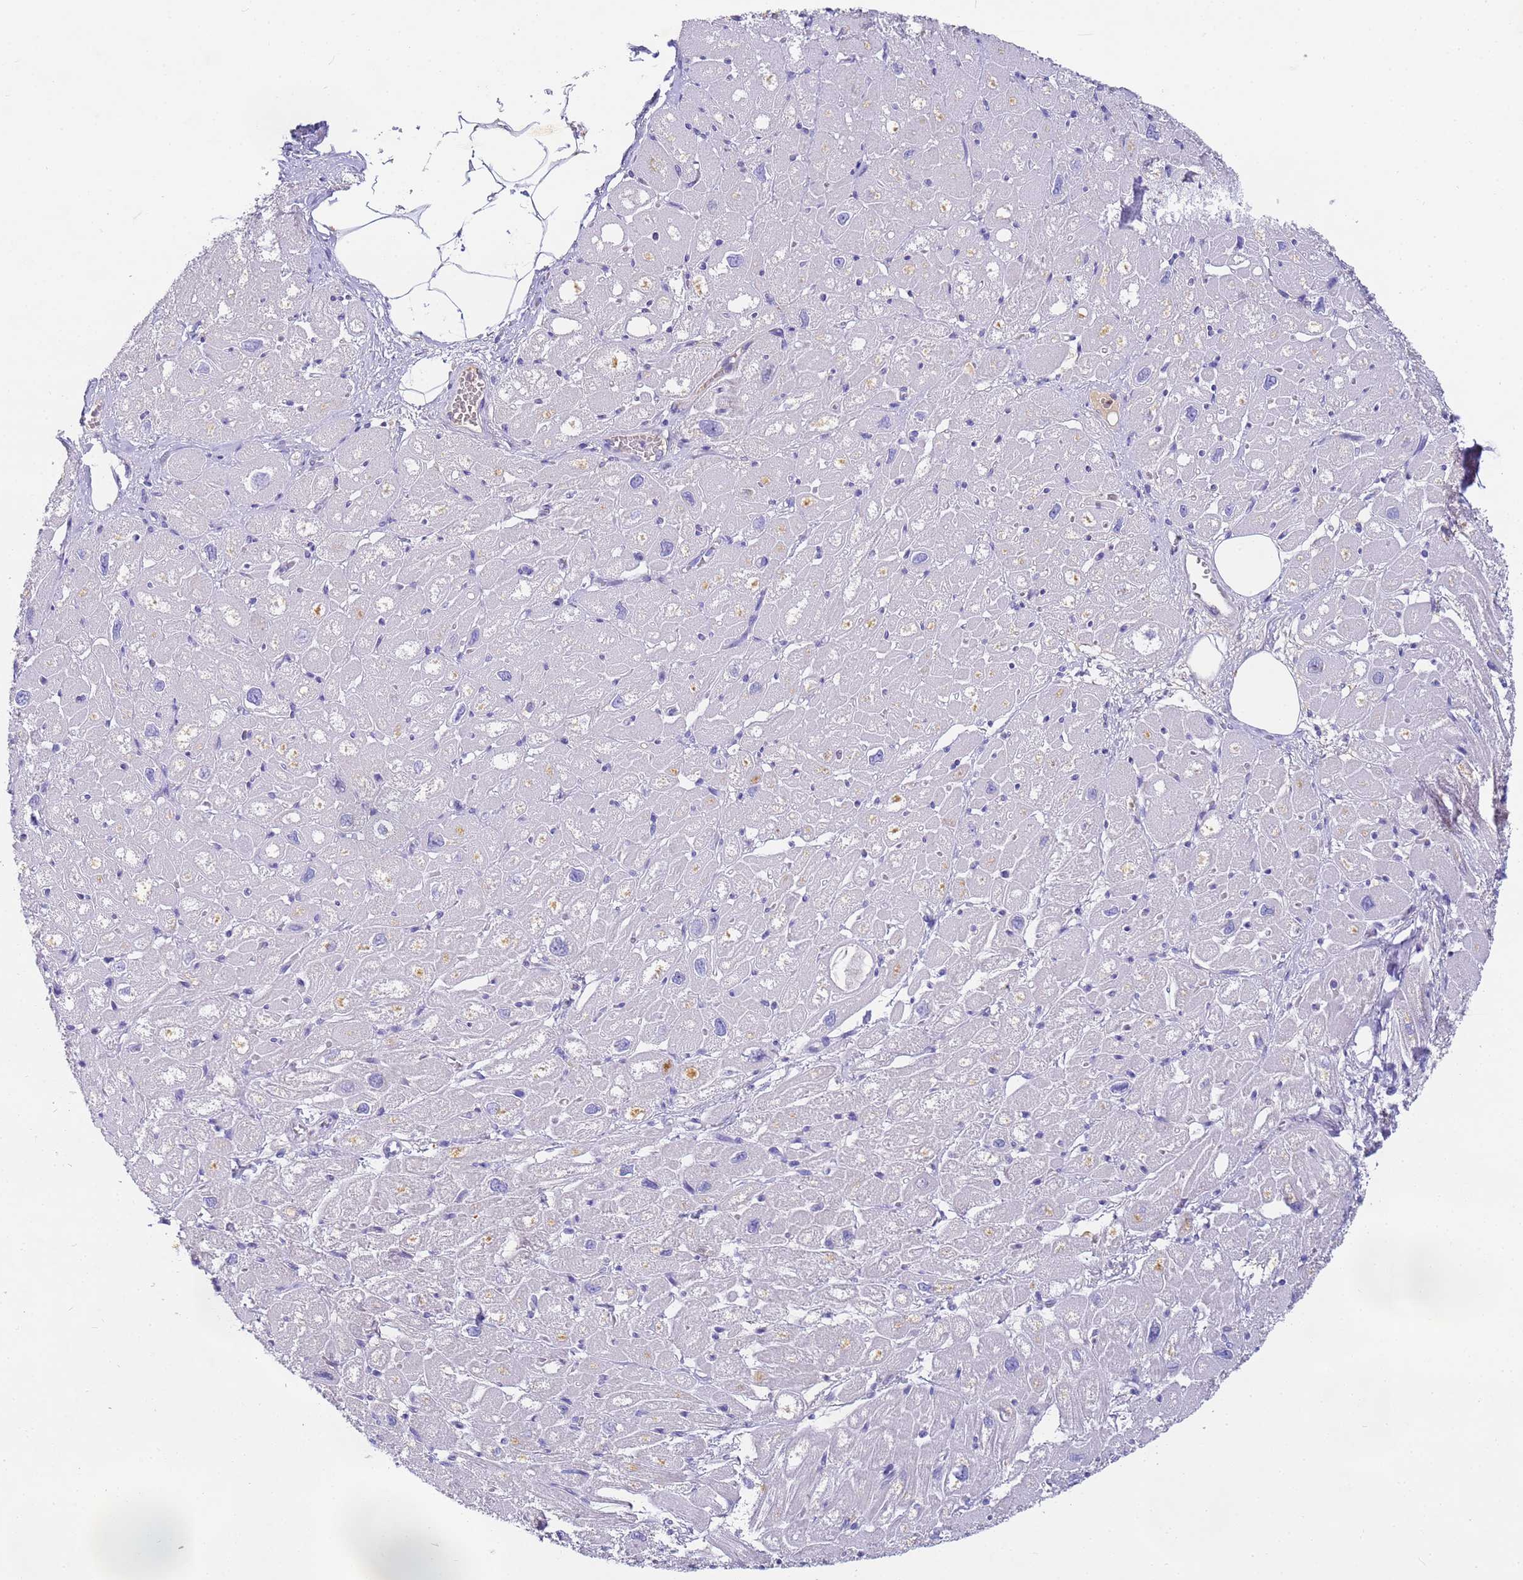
{"staining": {"intensity": "negative", "quantity": "none", "location": "none"}, "tissue": "heart muscle", "cell_type": "Cardiomyocytes", "image_type": "normal", "snomed": [{"axis": "morphology", "description": "Normal tissue, NOS"}, {"axis": "topography", "description": "Heart"}], "caption": "Cardiomyocytes show no significant expression in benign heart muscle. (Brightfield microscopy of DAB (3,3'-diaminobenzidine) immunohistochemistry at high magnification).", "gene": "CFHR1", "patient": {"sex": "male", "age": 50}}